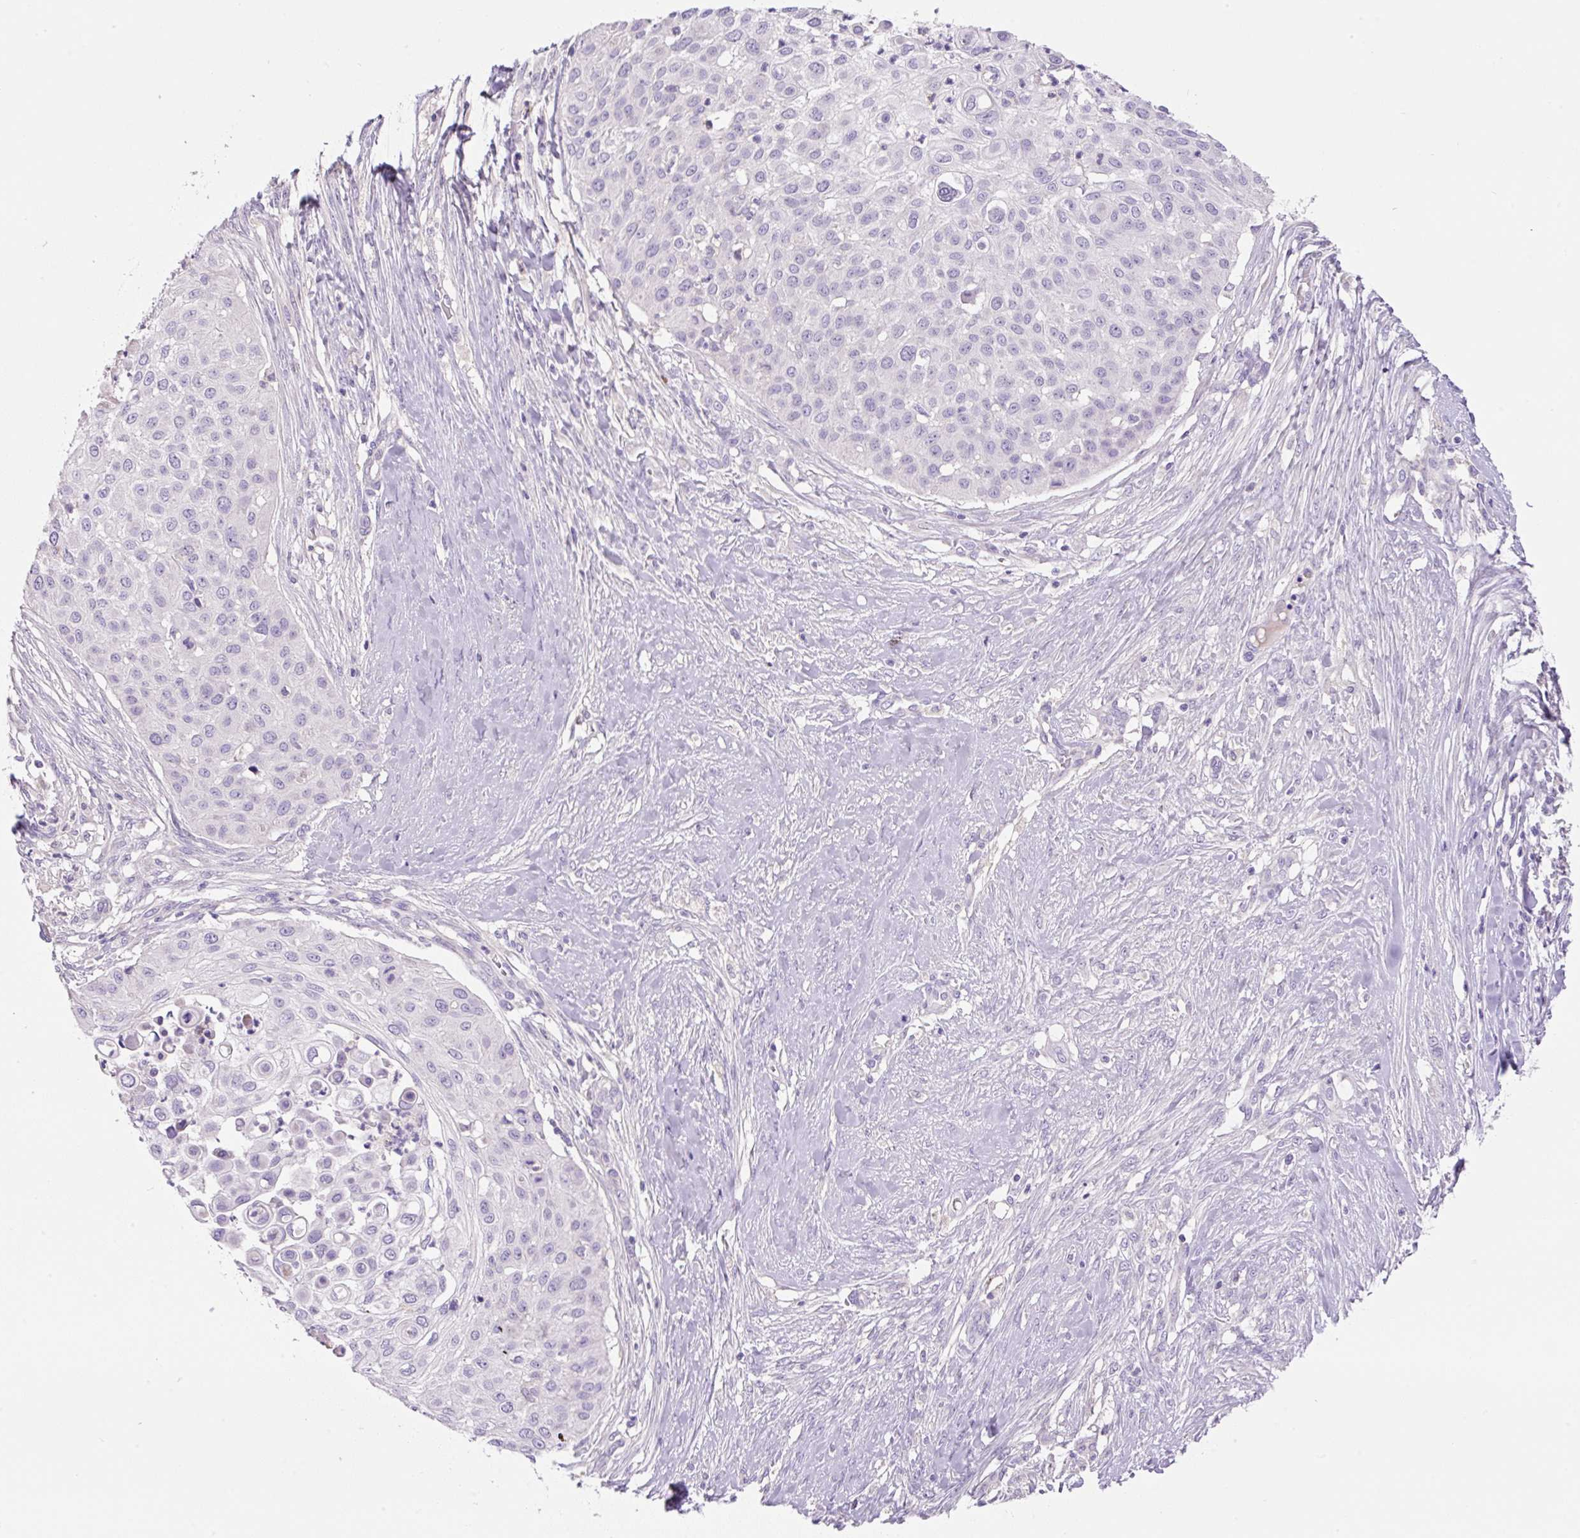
{"staining": {"intensity": "negative", "quantity": "none", "location": "none"}, "tissue": "skin cancer", "cell_type": "Tumor cells", "image_type": "cancer", "snomed": [{"axis": "morphology", "description": "Squamous cell carcinoma, NOS"}, {"axis": "topography", "description": "Skin"}], "caption": "Tumor cells show no significant staining in skin cancer (squamous cell carcinoma).", "gene": "TDRD15", "patient": {"sex": "female", "age": 87}}